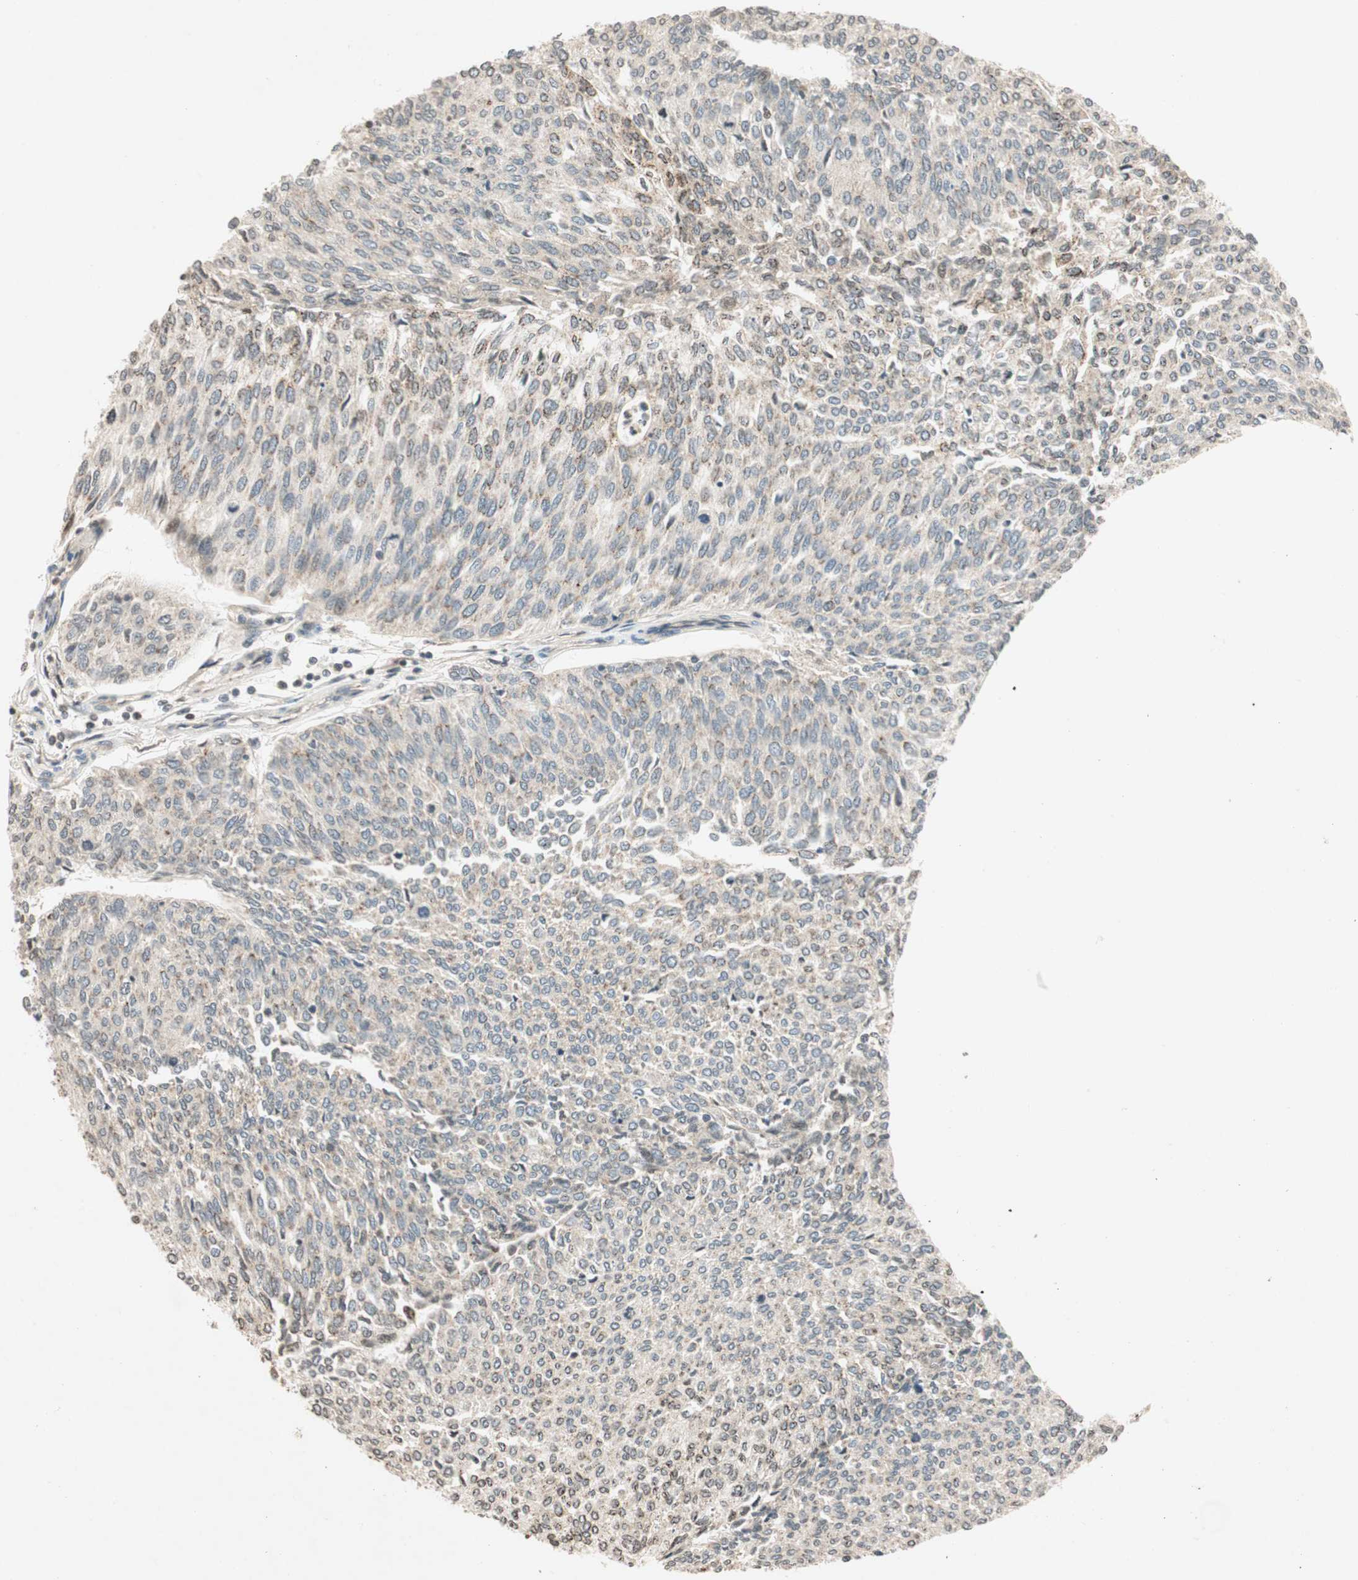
{"staining": {"intensity": "weak", "quantity": "<25%", "location": "cytoplasmic/membranous"}, "tissue": "urothelial cancer", "cell_type": "Tumor cells", "image_type": "cancer", "snomed": [{"axis": "morphology", "description": "Urothelial carcinoma, Low grade"}, {"axis": "topography", "description": "Urinary bladder"}], "caption": "IHC micrograph of neoplastic tissue: urothelial cancer stained with DAB (3,3'-diaminobenzidine) reveals no significant protein expression in tumor cells. (IHC, brightfield microscopy, high magnification).", "gene": "GCLM", "patient": {"sex": "female", "age": 79}}